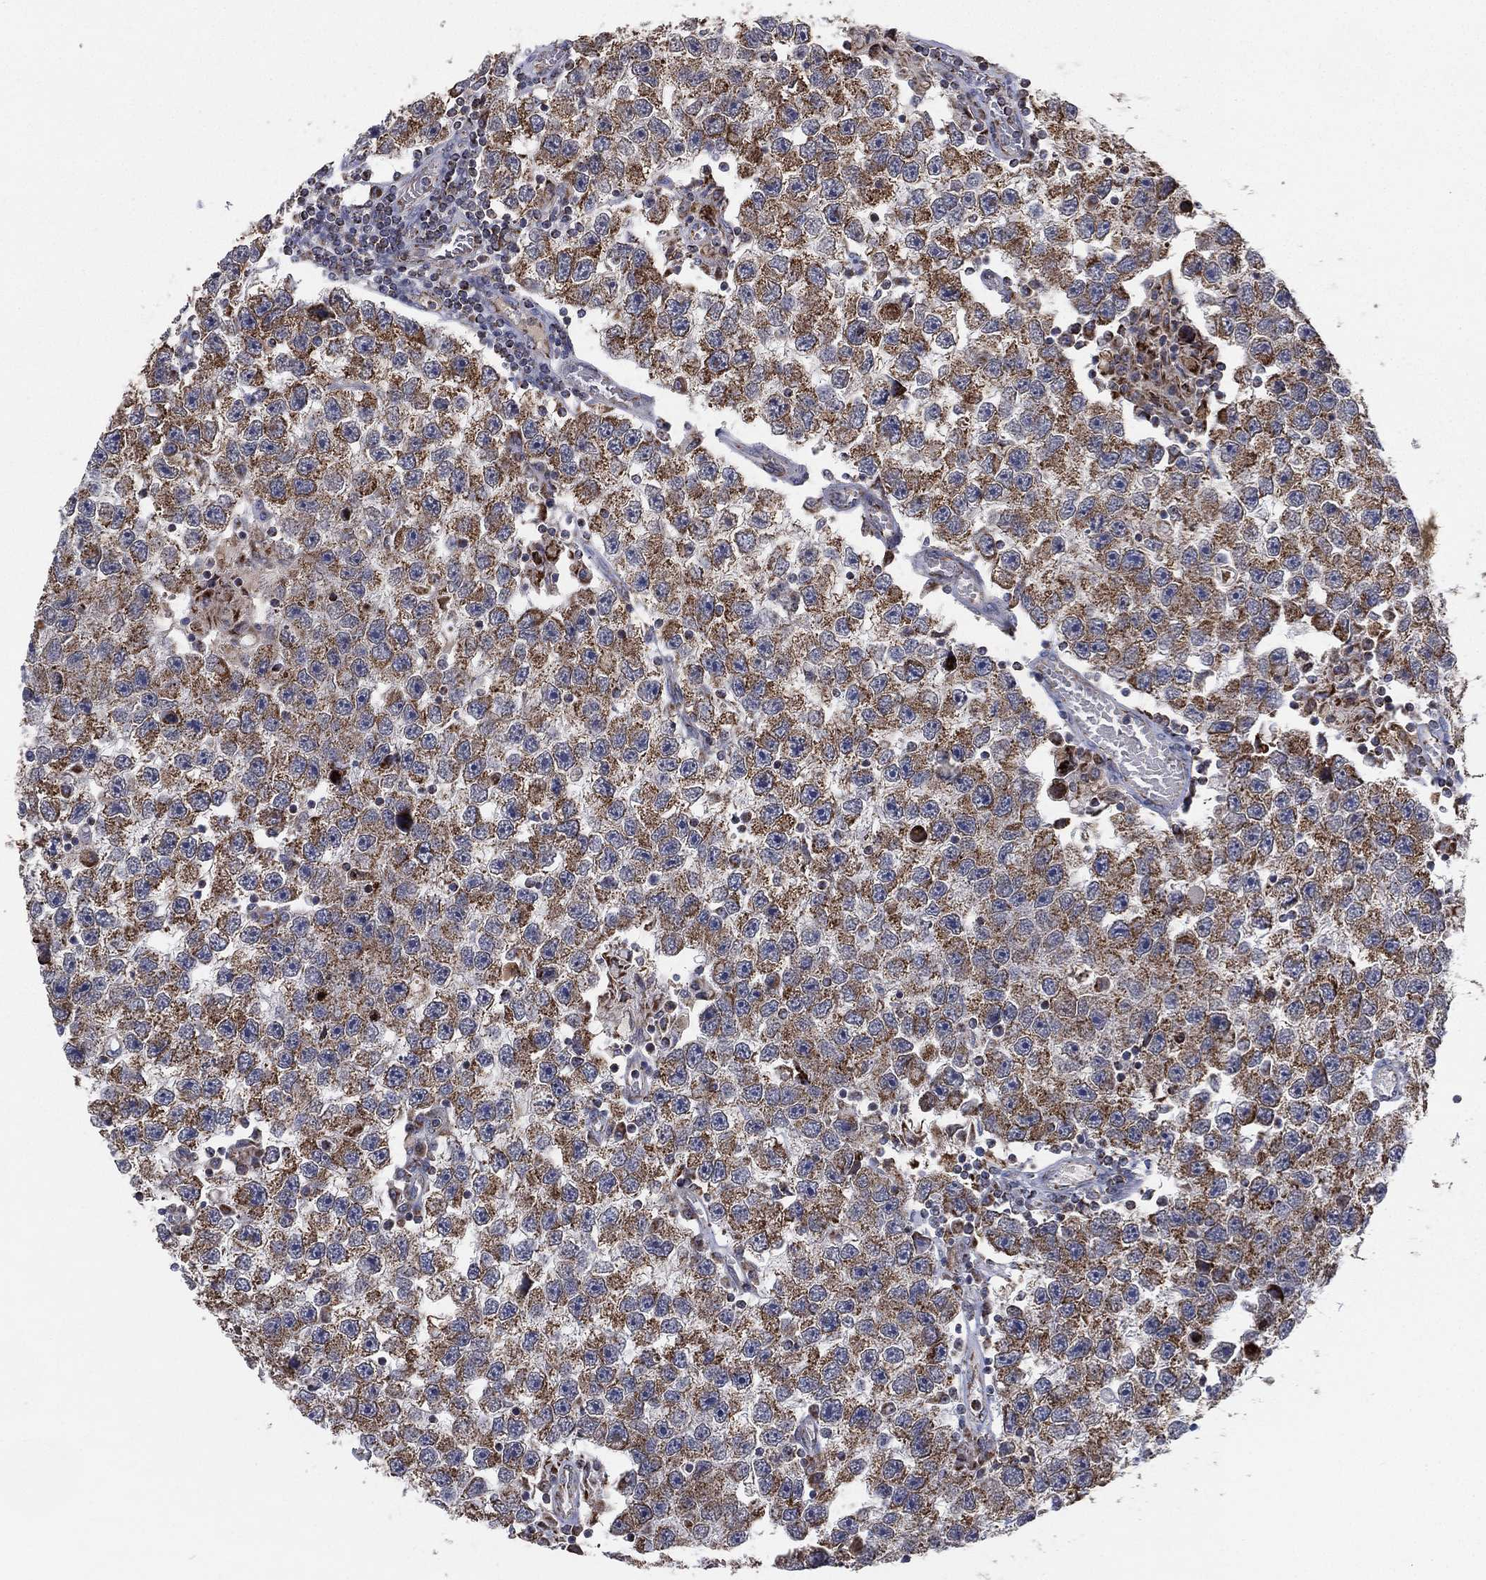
{"staining": {"intensity": "moderate", "quantity": ">75%", "location": "cytoplasmic/membranous"}, "tissue": "testis cancer", "cell_type": "Tumor cells", "image_type": "cancer", "snomed": [{"axis": "morphology", "description": "Seminoma, NOS"}, {"axis": "topography", "description": "Testis"}], "caption": "Tumor cells exhibit medium levels of moderate cytoplasmic/membranous staining in about >75% of cells in testis seminoma. Immunohistochemistry (ihc) stains the protein in brown and the nuclei are stained blue.", "gene": "PSMG4", "patient": {"sex": "male", "age": 26}}